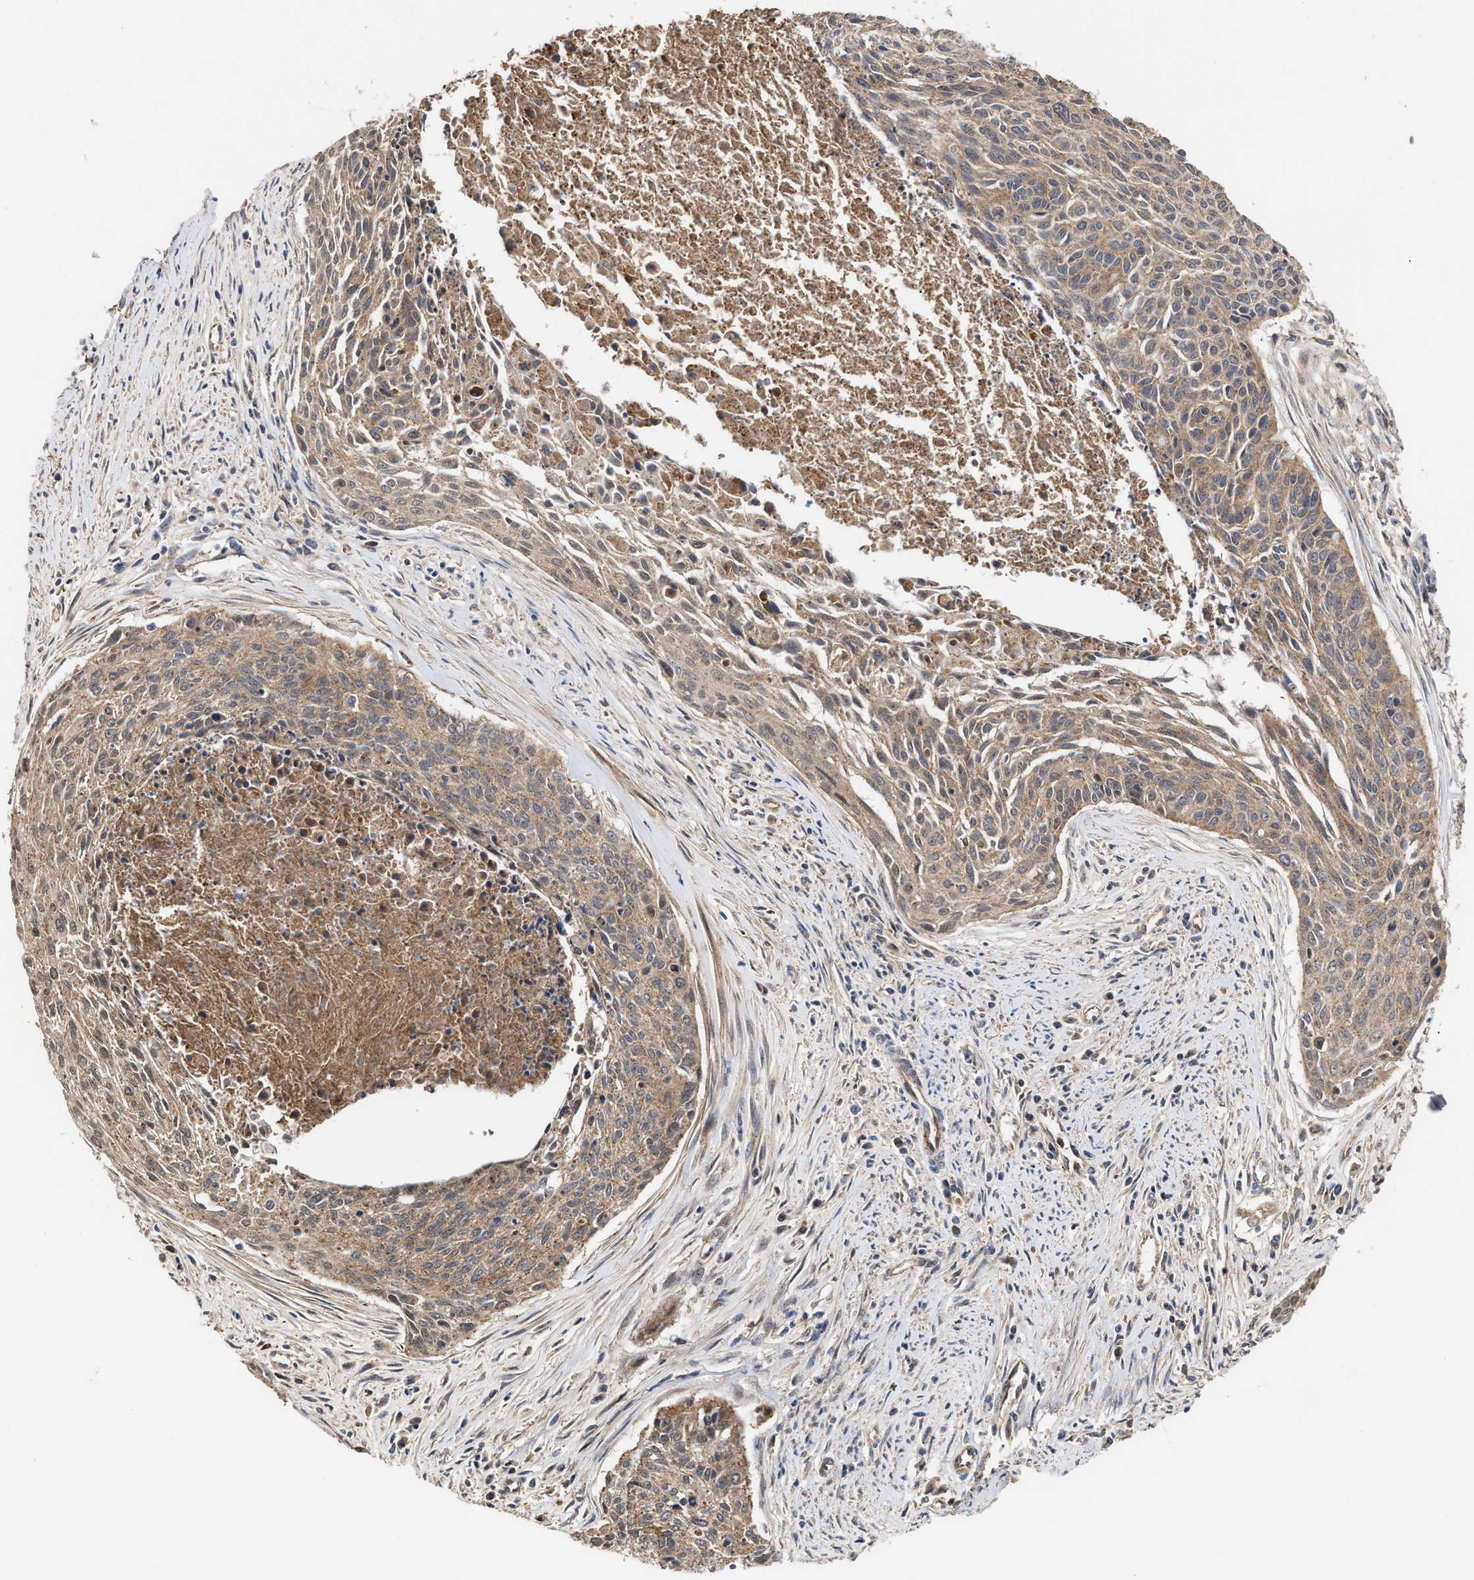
{"staining": {"intensity": "weak", "quantity": ">75%", "location": "cytoplasmic/membranous"}, "tissue": "cervical cancer", "cell_type": "Tumor cells", "image_type": "cancer", "snomed": [{"axis": "morphology", "description": "Squamous cell carcinoma, NOS"}, {"axis": "topography", "description": "Cervix"}], "caption": "Immunohistochemical staining of human cervical cancer reveals low levels of weak cytoplasmic/membranous staining in about >75% of tumor cells. The protein of interest is shown in brown color, while the nuclei are stained blue.", "gene": "EXOSC2", "patient": {"sex": "female", "age": 55}}